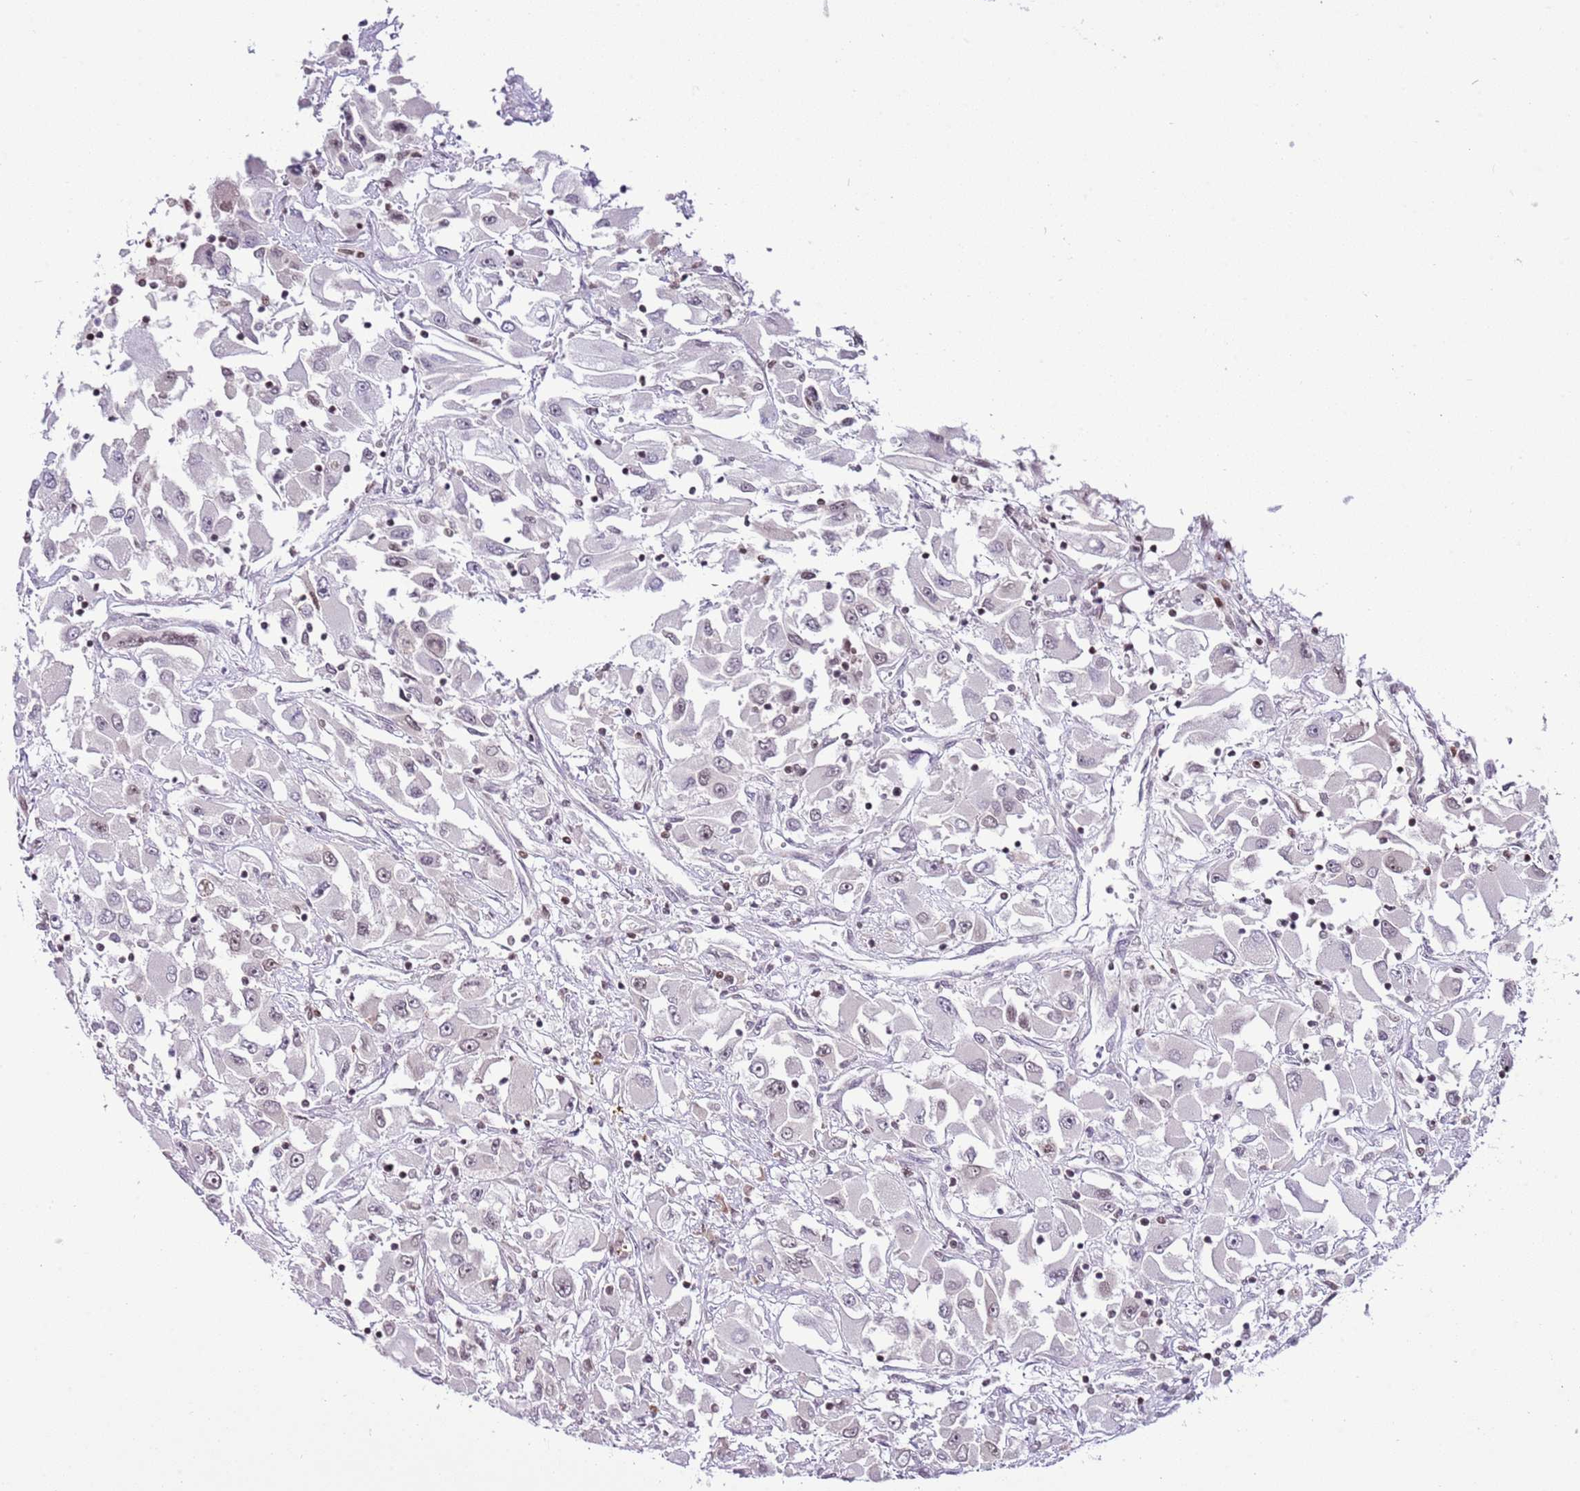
{"staining": {"intensity": "negative", "quantity": "none", "location": "none"}, "tissue": "renal cancer", "cell_type": "Tumor cells", "image_type": "cancer", "snomed": [{"axis": "morphology", "description": "Adenocarcinoma, NOS"}, {"axis": "topography", "description": "Kidney"}], "caption": "Tumor cells are negative for brown protein staining in renal adenocarcinoma. (Stains: DAB IHC with hematoxylin counter stain, Microscopy: brightfield microscopy at high magnification).", "gene": "SELENOH", "patient": {"sex": "female", "age": 52}}